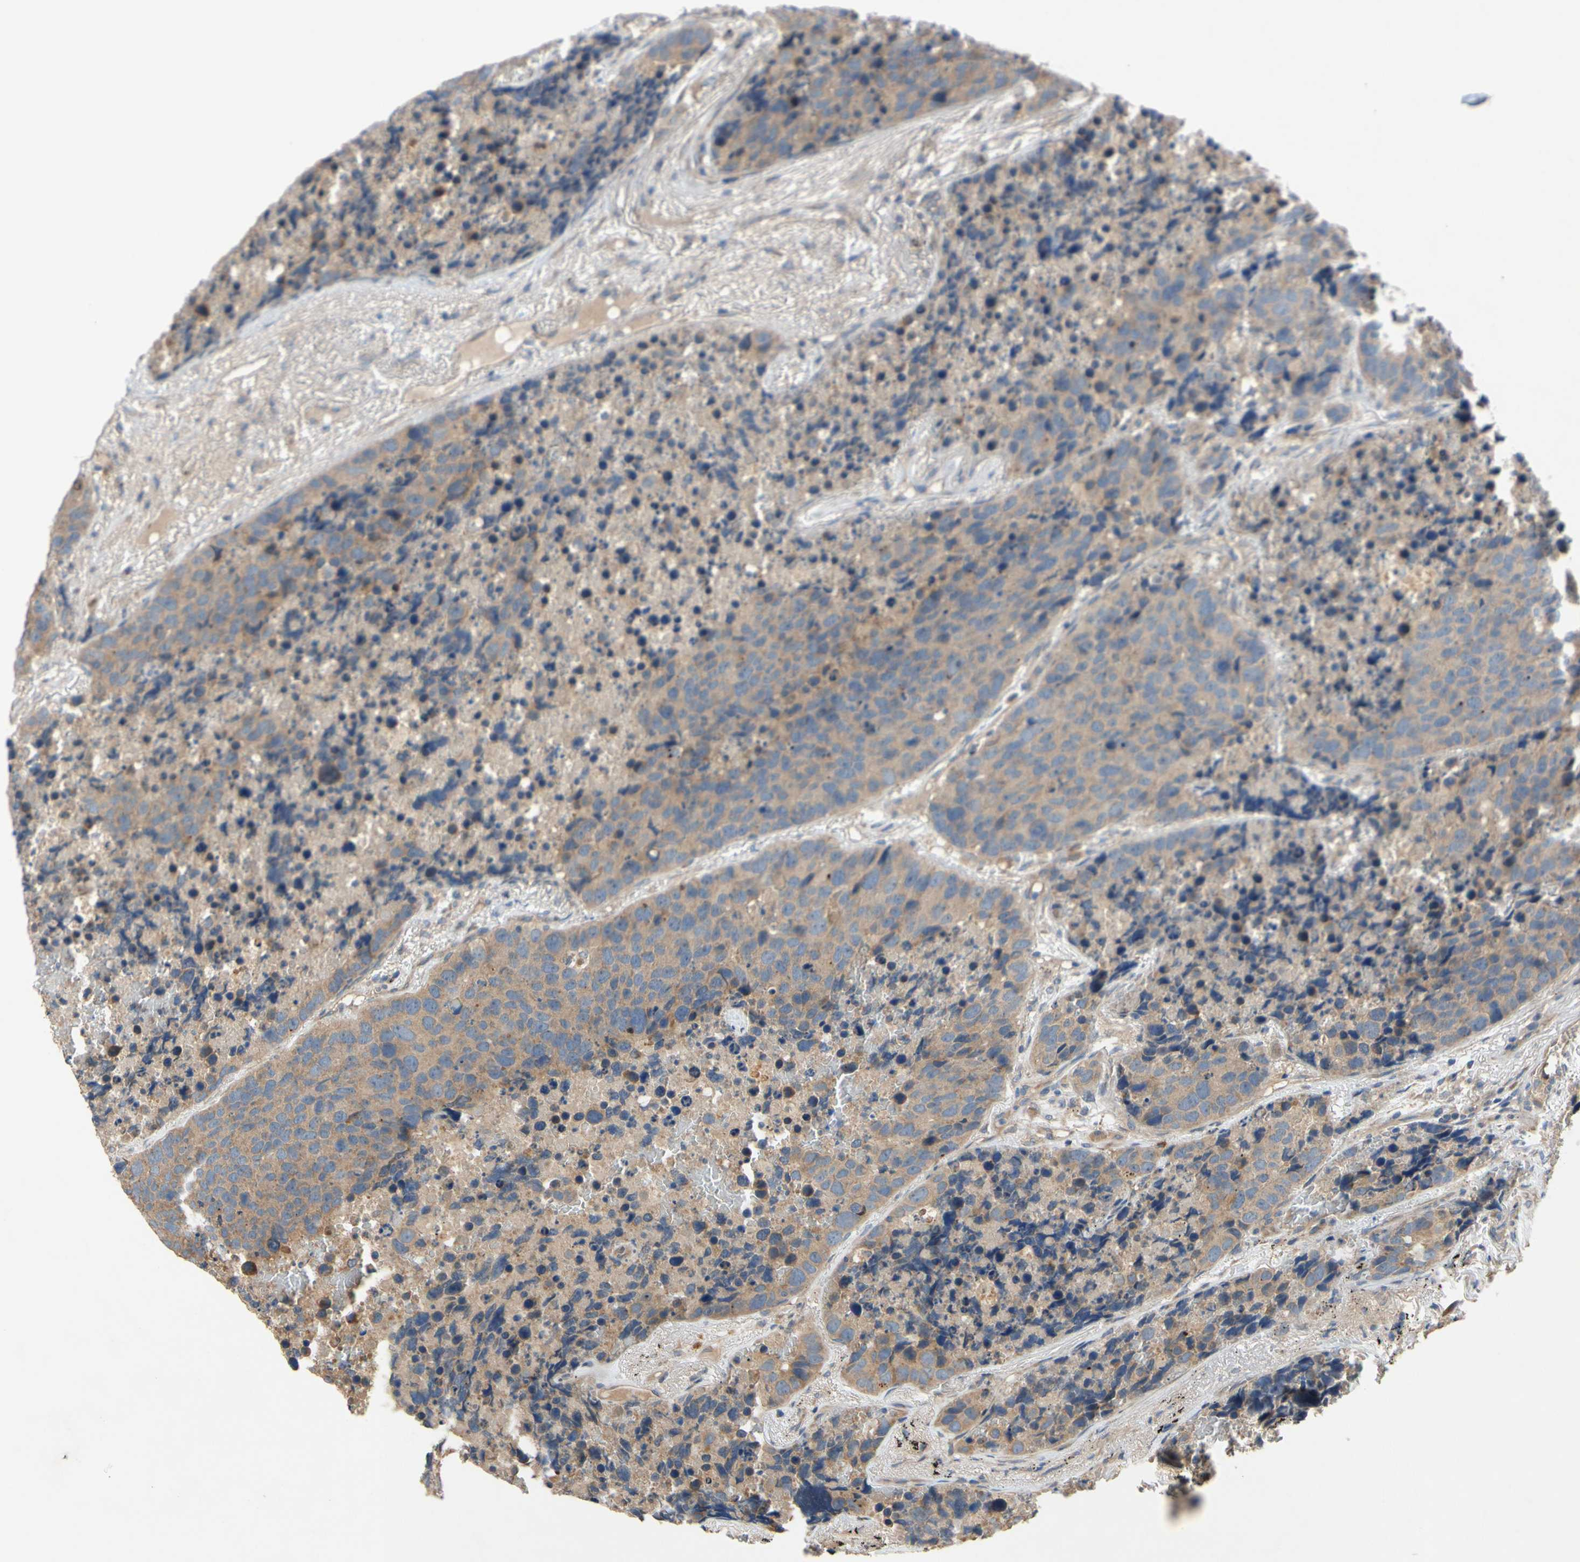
{"staining": {"intensity": "moderate", "quantity": ">75%", "location": "cytoplasmic/membranous"}, "tissue": "carcinoid", "cell_type": "Tumor cells", "image_type": "cancer", "snomed": [{"axis": "morphology", "description": "Carcinoid, malignant, NOS"}, {"axis": "topography", "description": "Lung"}], "caption": "Immunohistochemical staining of carcinoid demonstrates moderate cytoplasmic/membranous protein positivity in approximately >75% of tumor cells.", "gene": "MBTPS2", "patient": {"sex": "male", "age": 60}}